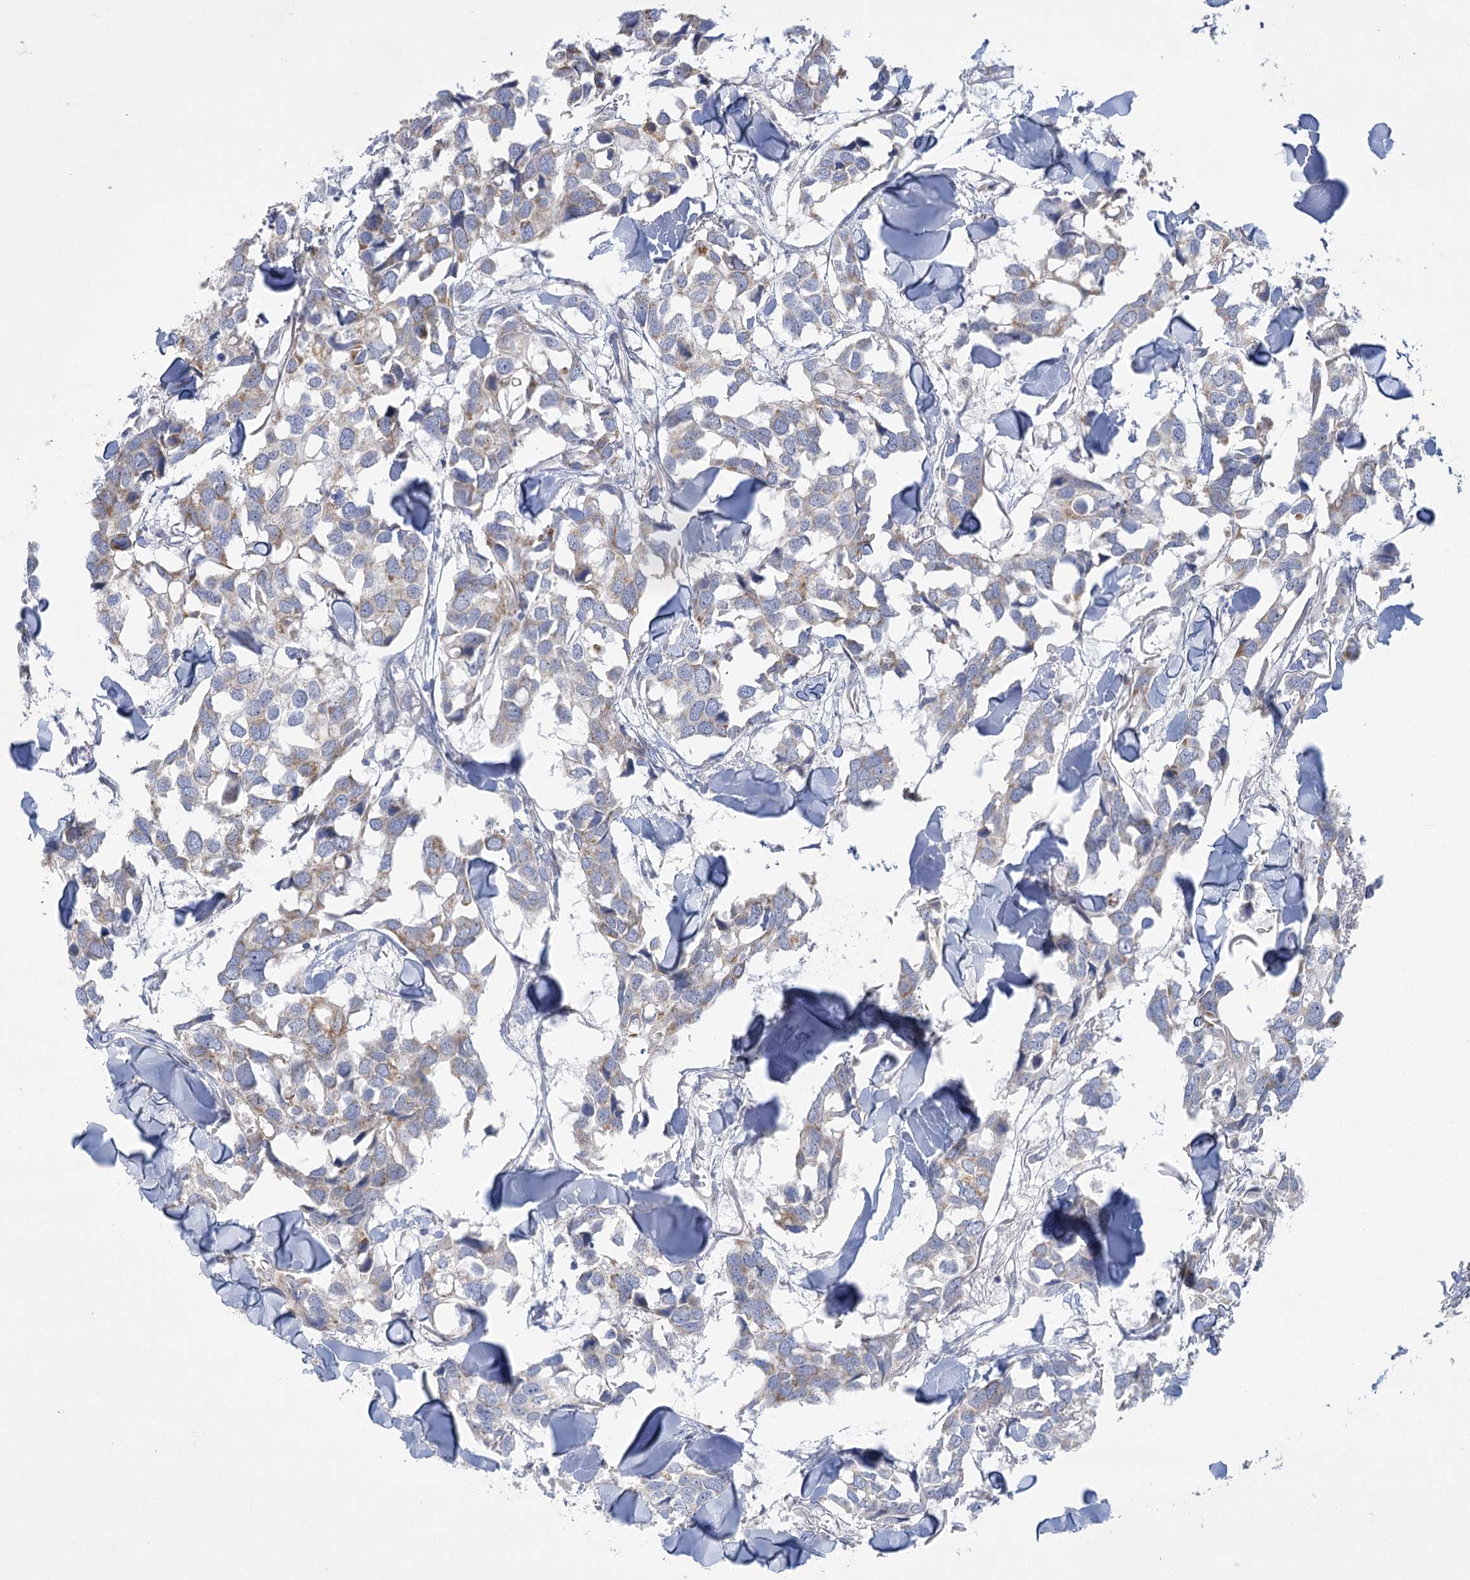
{"staining": {"intensity": "weak", "quantity": "<25%", "location": "cytoplasmic/membranous"}, "tissue": "breast cancer", "cell_type": "Tumor cells", "image_type": "cancer", "snomed": [{"axis": "morphology", "description": "Duct carcinoma"}, {"axis": "topography", "description": "Breast"}], "caption": "DAB (3,3'-diaminobenzidine) immunohistochemical staining of human intraductal carcinoma (breast) exhibits no significant expression in tumor cells.", "gene": "DHTKD1", "patient": {"sex": "female", "age": 83}}